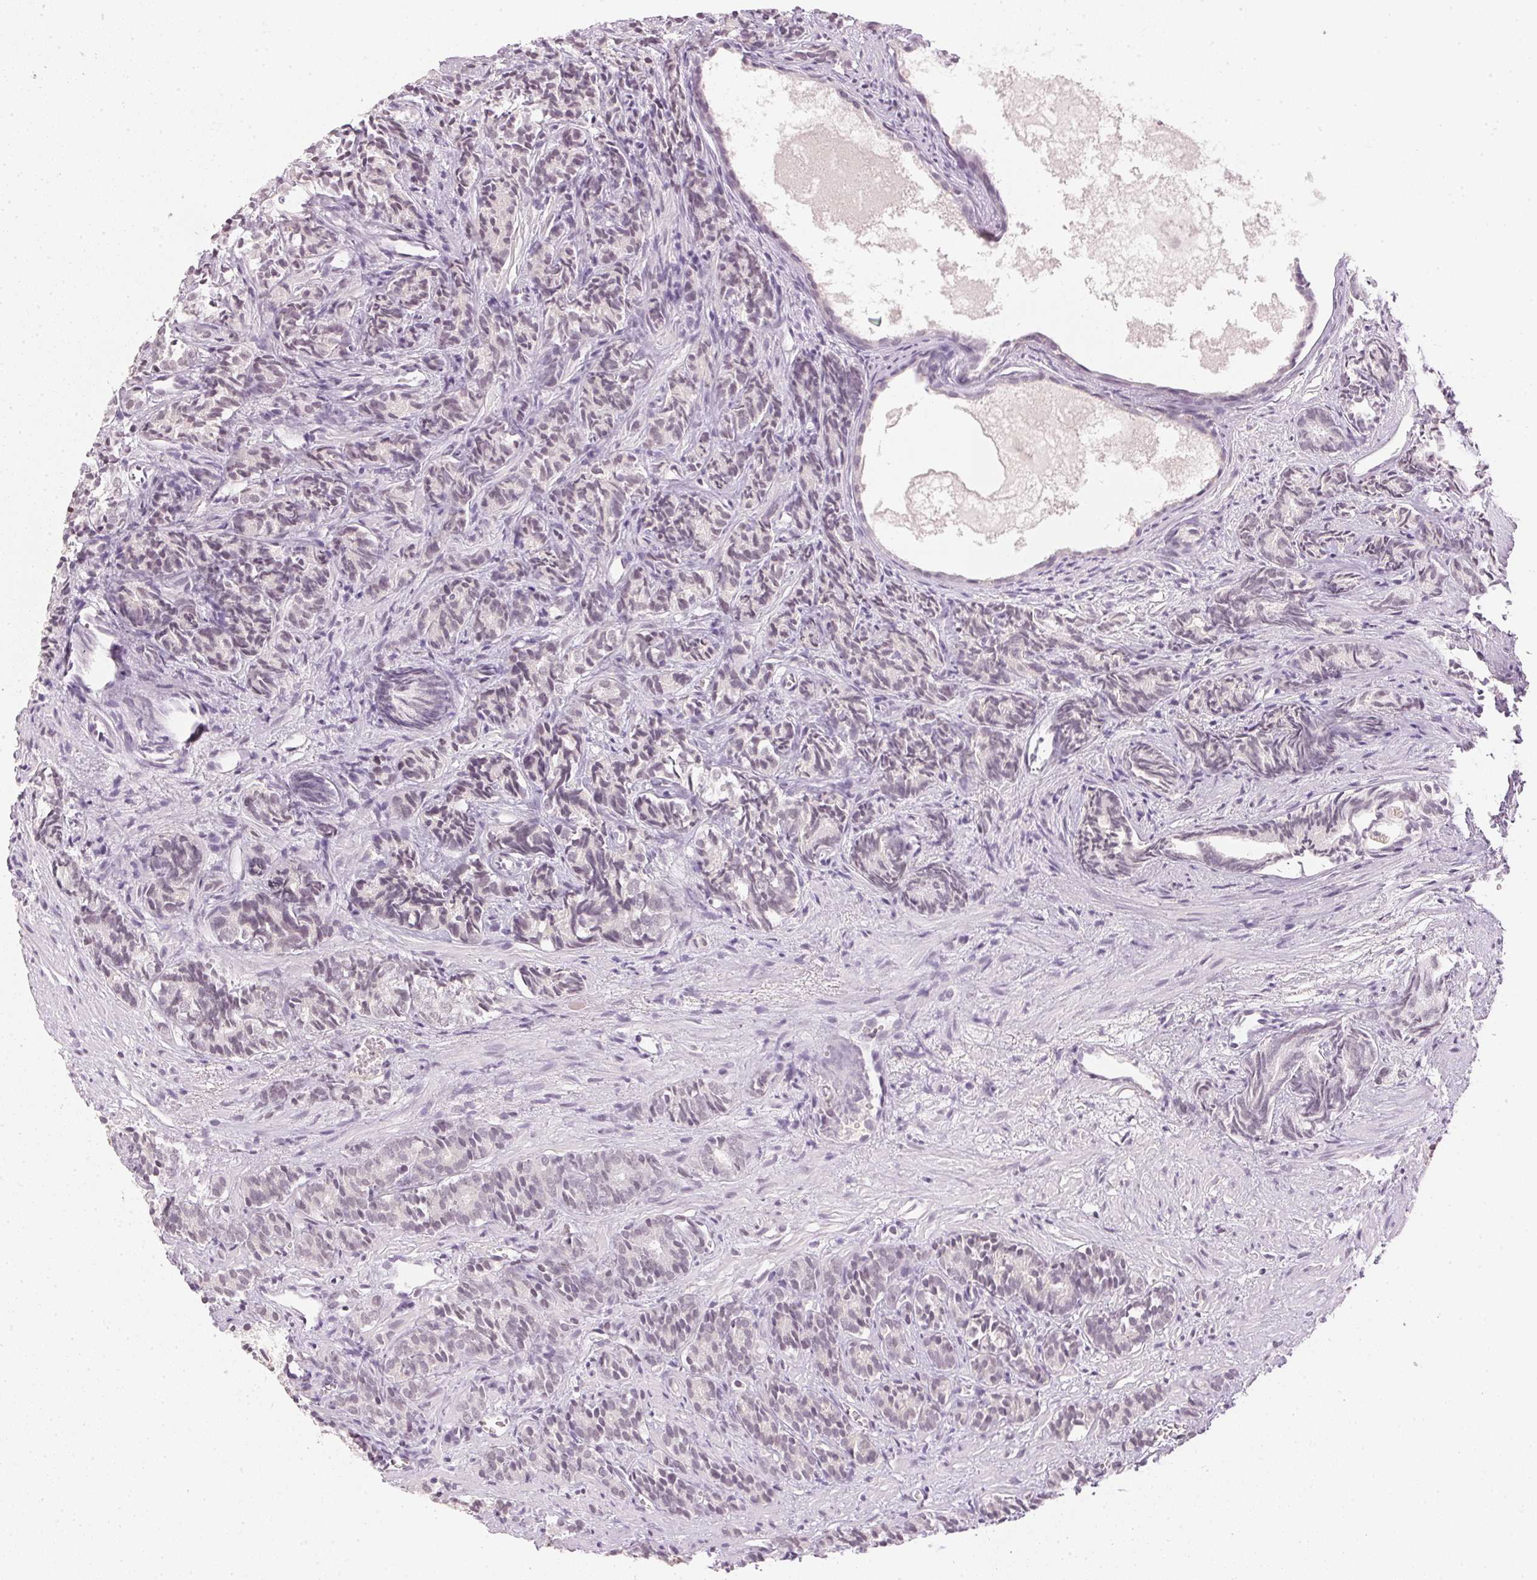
{"staining": {"intensity": "weak", "quantity": "25%-75%", "location": "cytoplasmic/membranous,nuclear"}, "tissue": "prostate cancer", "cell_type": "Tumor cells", "image_type": "cancer", "snomed": [{"axis": "morphology", "description": "Adenocarcinoma, High grade"}, {"axis": "topography", "description": "Prostate"}], "caption": "The micrograph displays staining of prostate cancer (high-grade adenocarcinoma), revealing weak cytoplasmic/membranous and nuclear protein staining (brown color) within tumor cells.", "gene": "KPRP", "patient": {"sex": "male", "age": 84}}